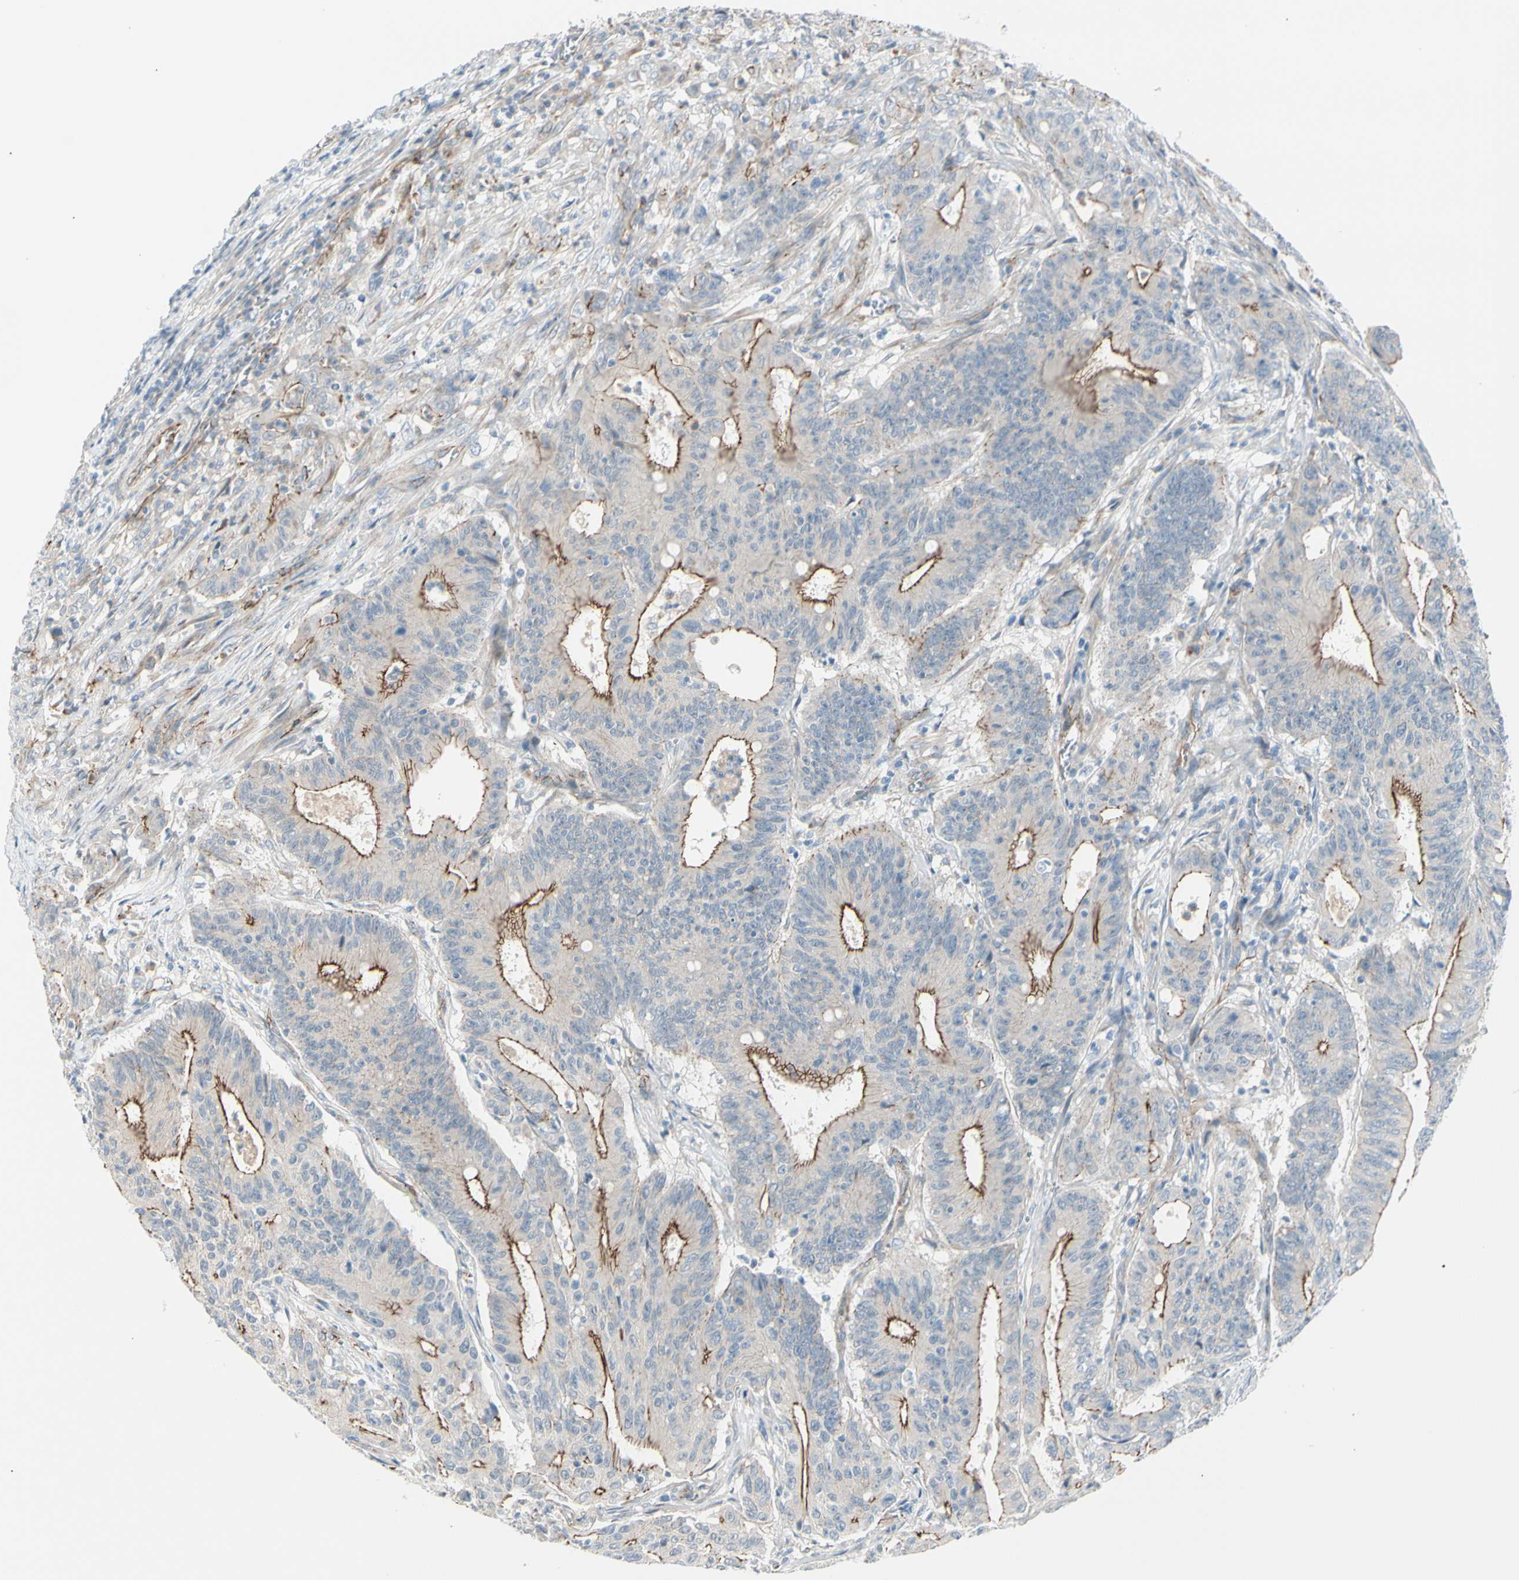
{"staining": {"intensity": "moderate", "quantity": "25%-75%", "location": "cytoplasmic/membranous"}, "tissue": "colorectal cancer", "cell_type": "Tumor cells", "image_type": "cancer", "snomed": [{"axis": "morphology", "description": "Adenocarcinoma, NOS"}, {"axis": "topography", "description": "Colon"}], "caption": "Immunohistochemistry (DAB (3,3'-diaminobenzidine)) staining of colorectal cancer (adenocarcinoma) exhibits moderate cytoplasmic/membranous protein expression in about 25%-75% of tumor cells.", "gene": "TJP1", "patient": {"sex": "male", "age": 45}}